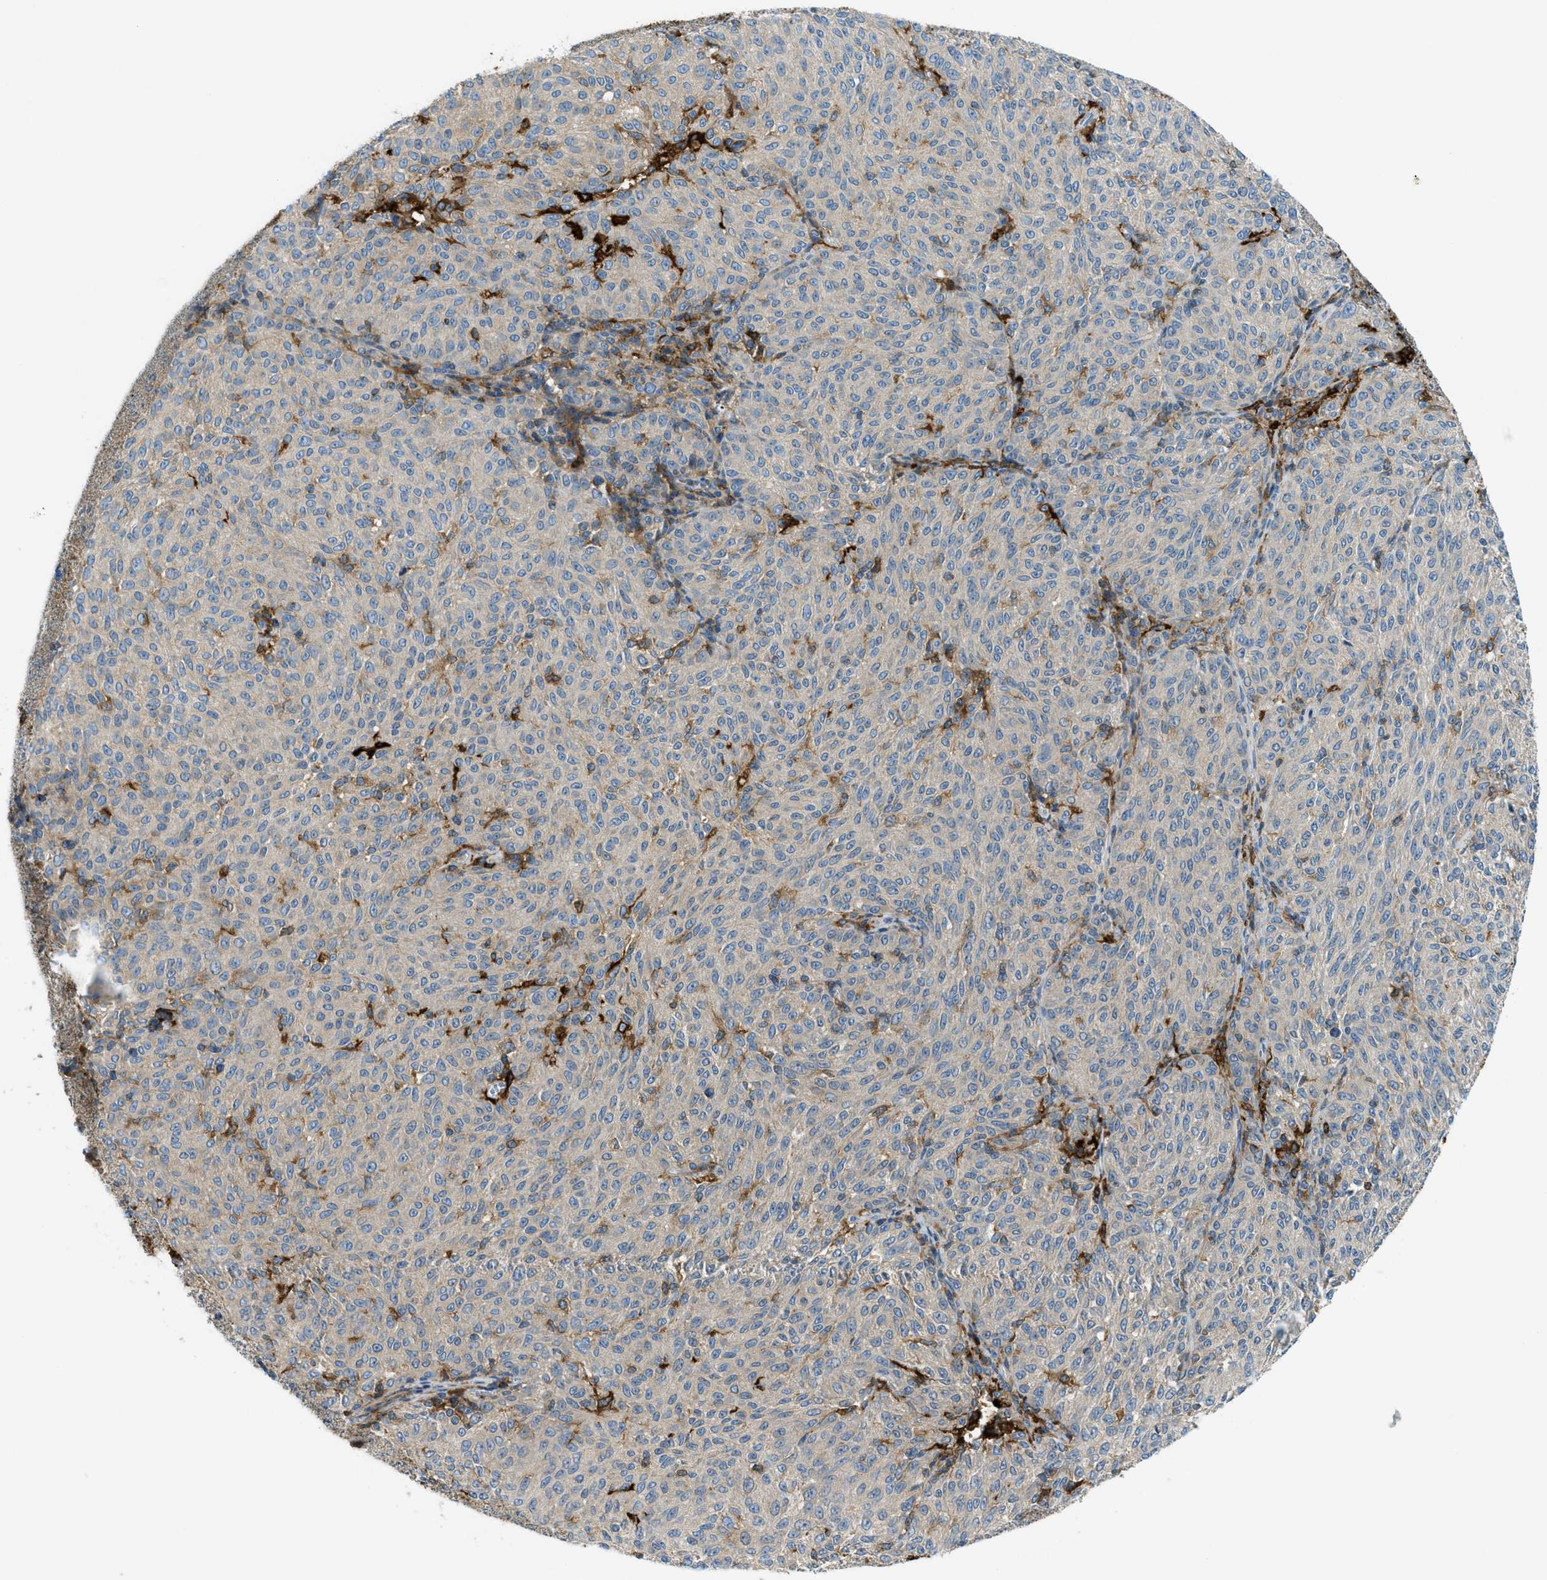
{"staining": {"intensity": "weak", "quantity": "25%-75%", "location": "cytoplasmic/membranous"}, "tissue": "melanoma", "cell_type": "Tumor cells", "image_type": "cancer", "snomed": [{"axis": "morphology", "description": "Malignant melanoma, NOS"}, {"axis": "topography", "description": "Skin"}], "caption": "Immunohistochemical staining of malignant melanoma reveals low levels of weak cytoplasmic/membranous protein positivity in about 25%-75% of tumor cells. The staining is performed using DAB (3,3'-diaminobenzidine) brown chromogen to label protein expression. The nuclei are counter-stained blue using hematoxylin.", "gene": "RFFL", "patient": {"sex": "female", "age": 72}}